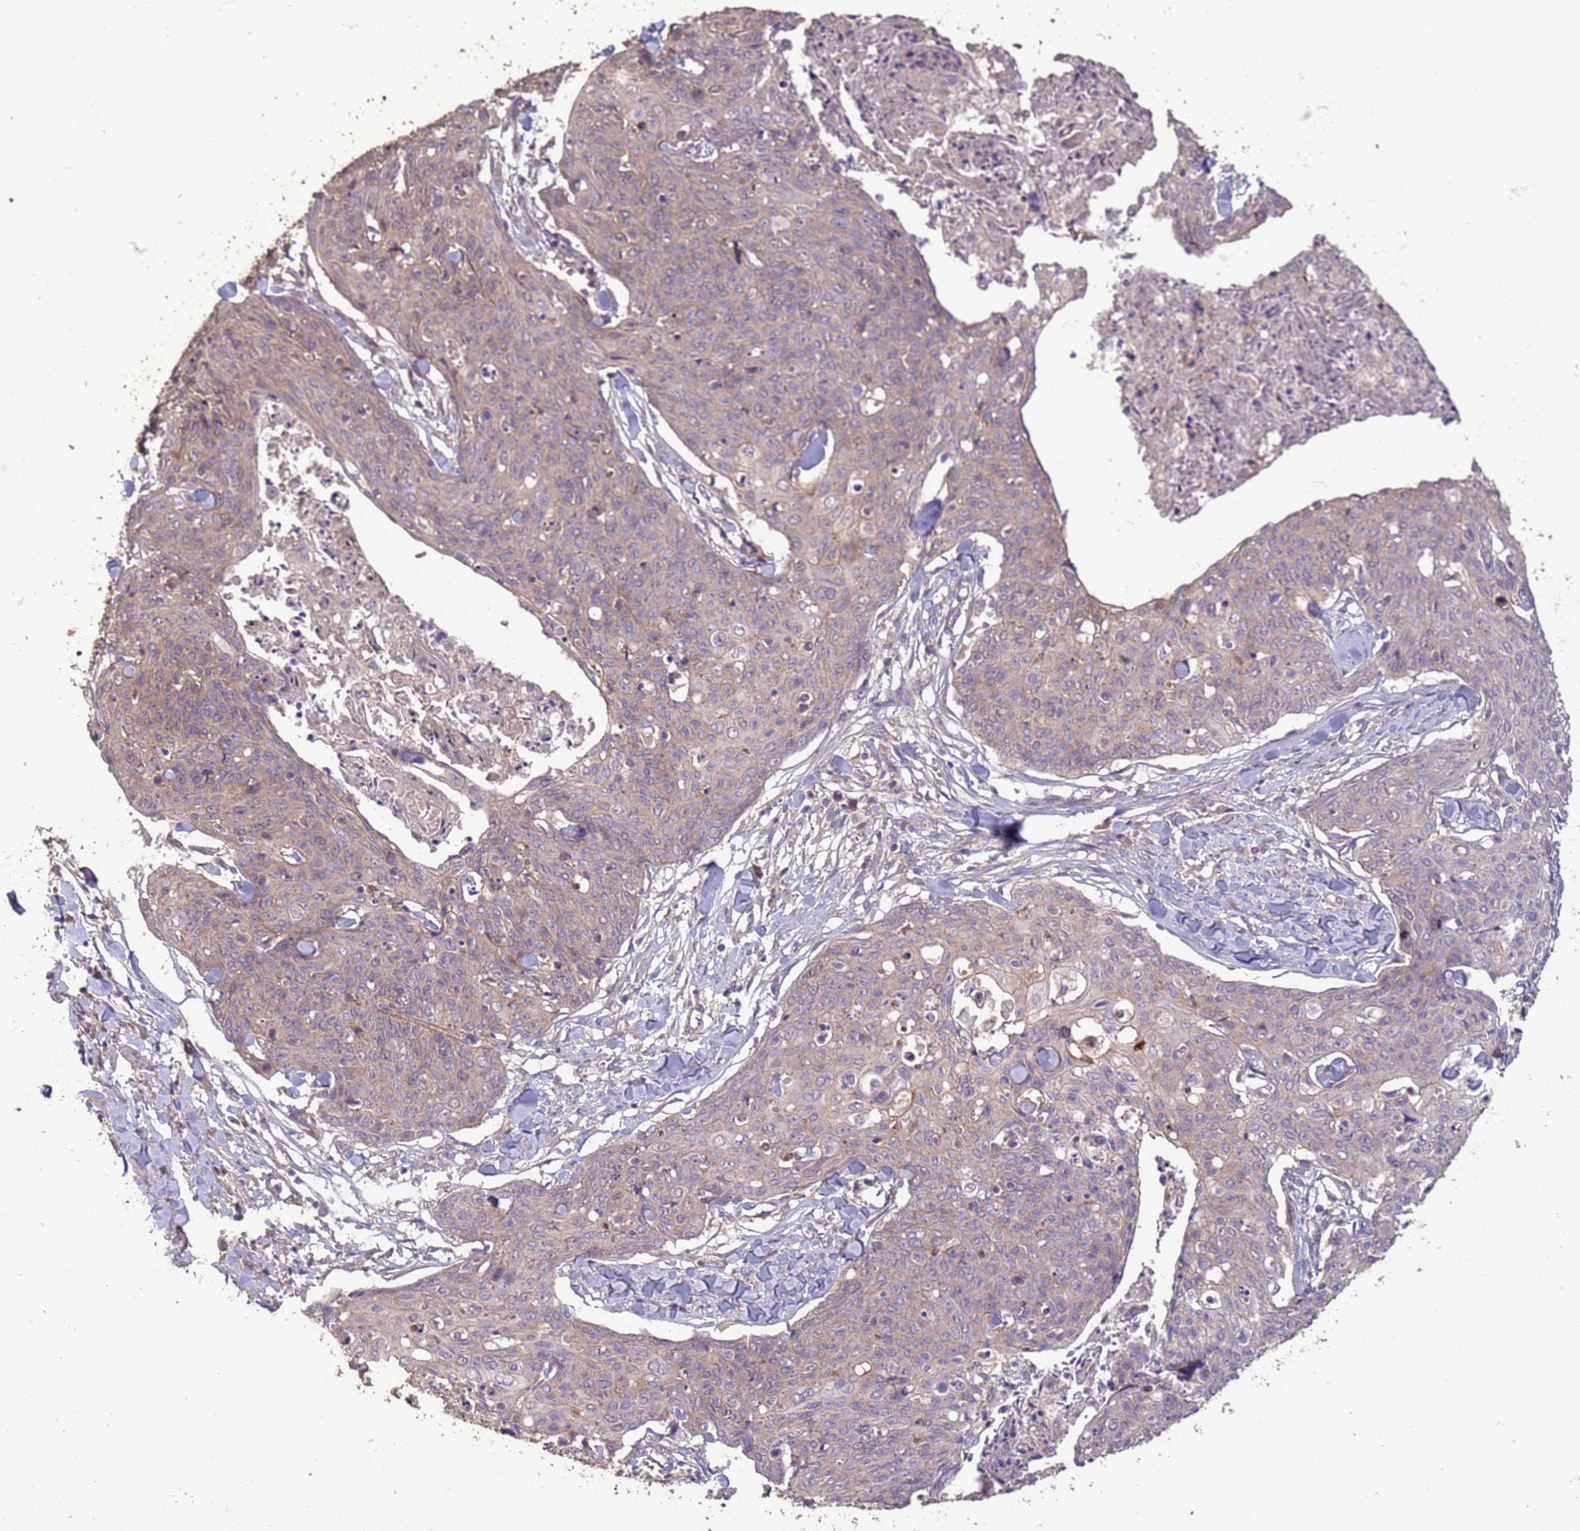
{"staining": {"intensity": "weak", "quantity": "<25%", "location": "cytoplasmic/membranous"}, "tissue": "skin cancer", "cell_type": "Tumor cells", "image_type": "cancer", "snomed": [{"axis": "morphology", "description": "Squamous cell carcinoma, NOS"}, {"axis": "topography", "description": "Skin"}, {"axis": "topography", "description": "Vulva"}], "caption": "Tumor cells are negative for brown protein staining in skin cancer (squamous cell carcinoma).", "gene": "SLC9B2", "patient": {"sex": "female", "age": 85}}